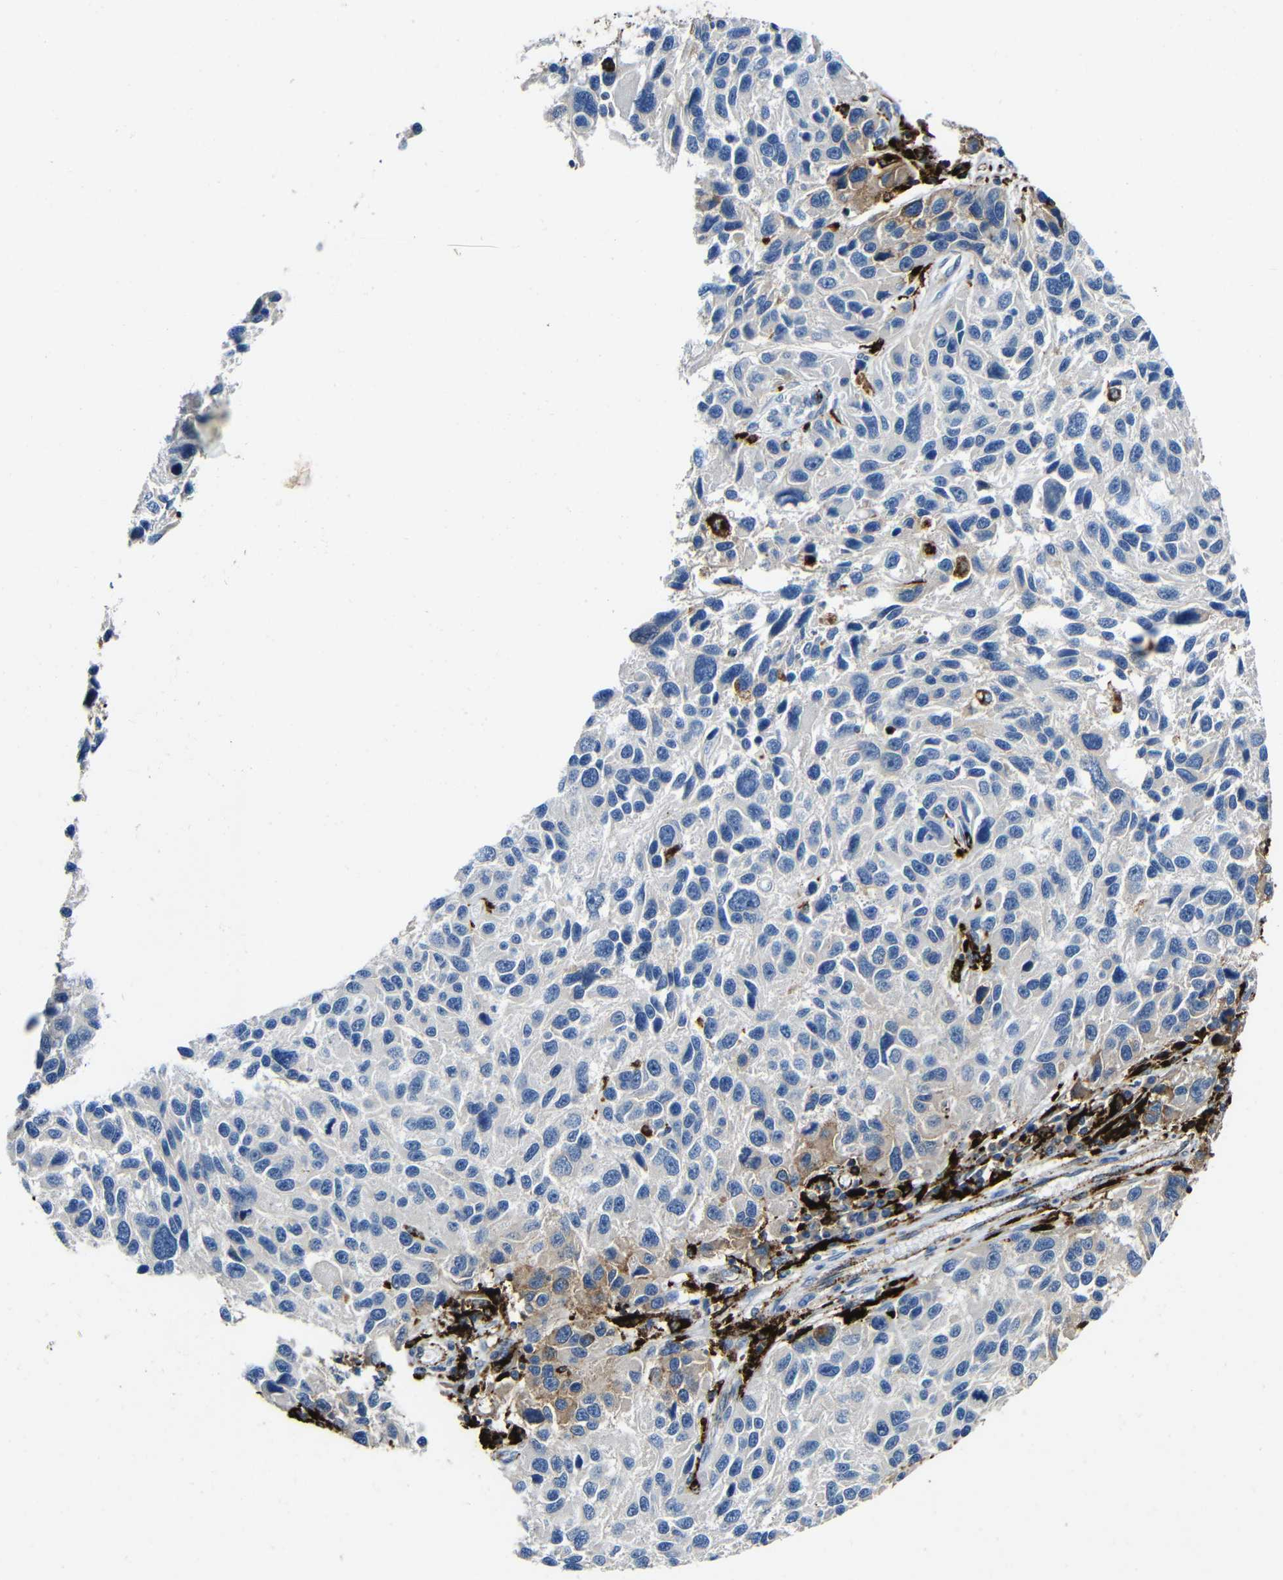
{"staining": {"intensity": "moderate", "quantity": "<25%", "location": "cytoplasmic/membranous"}, "tissue": "melanoma", "cell_type": "Tumor cells", "image_type": "cancer", "snomed": [{"axis": "morphology", "description": "Malignant melanoma, NOS"}, {"axis": "topography", "description": "Skin"}], "caption": "Moderate cytoplasmic/membranous protein expression is seen in about <25% of tumor cells in melanoma.", "gene": "HLA-DMA", "patient": {"sex": "male", "age": 53}}